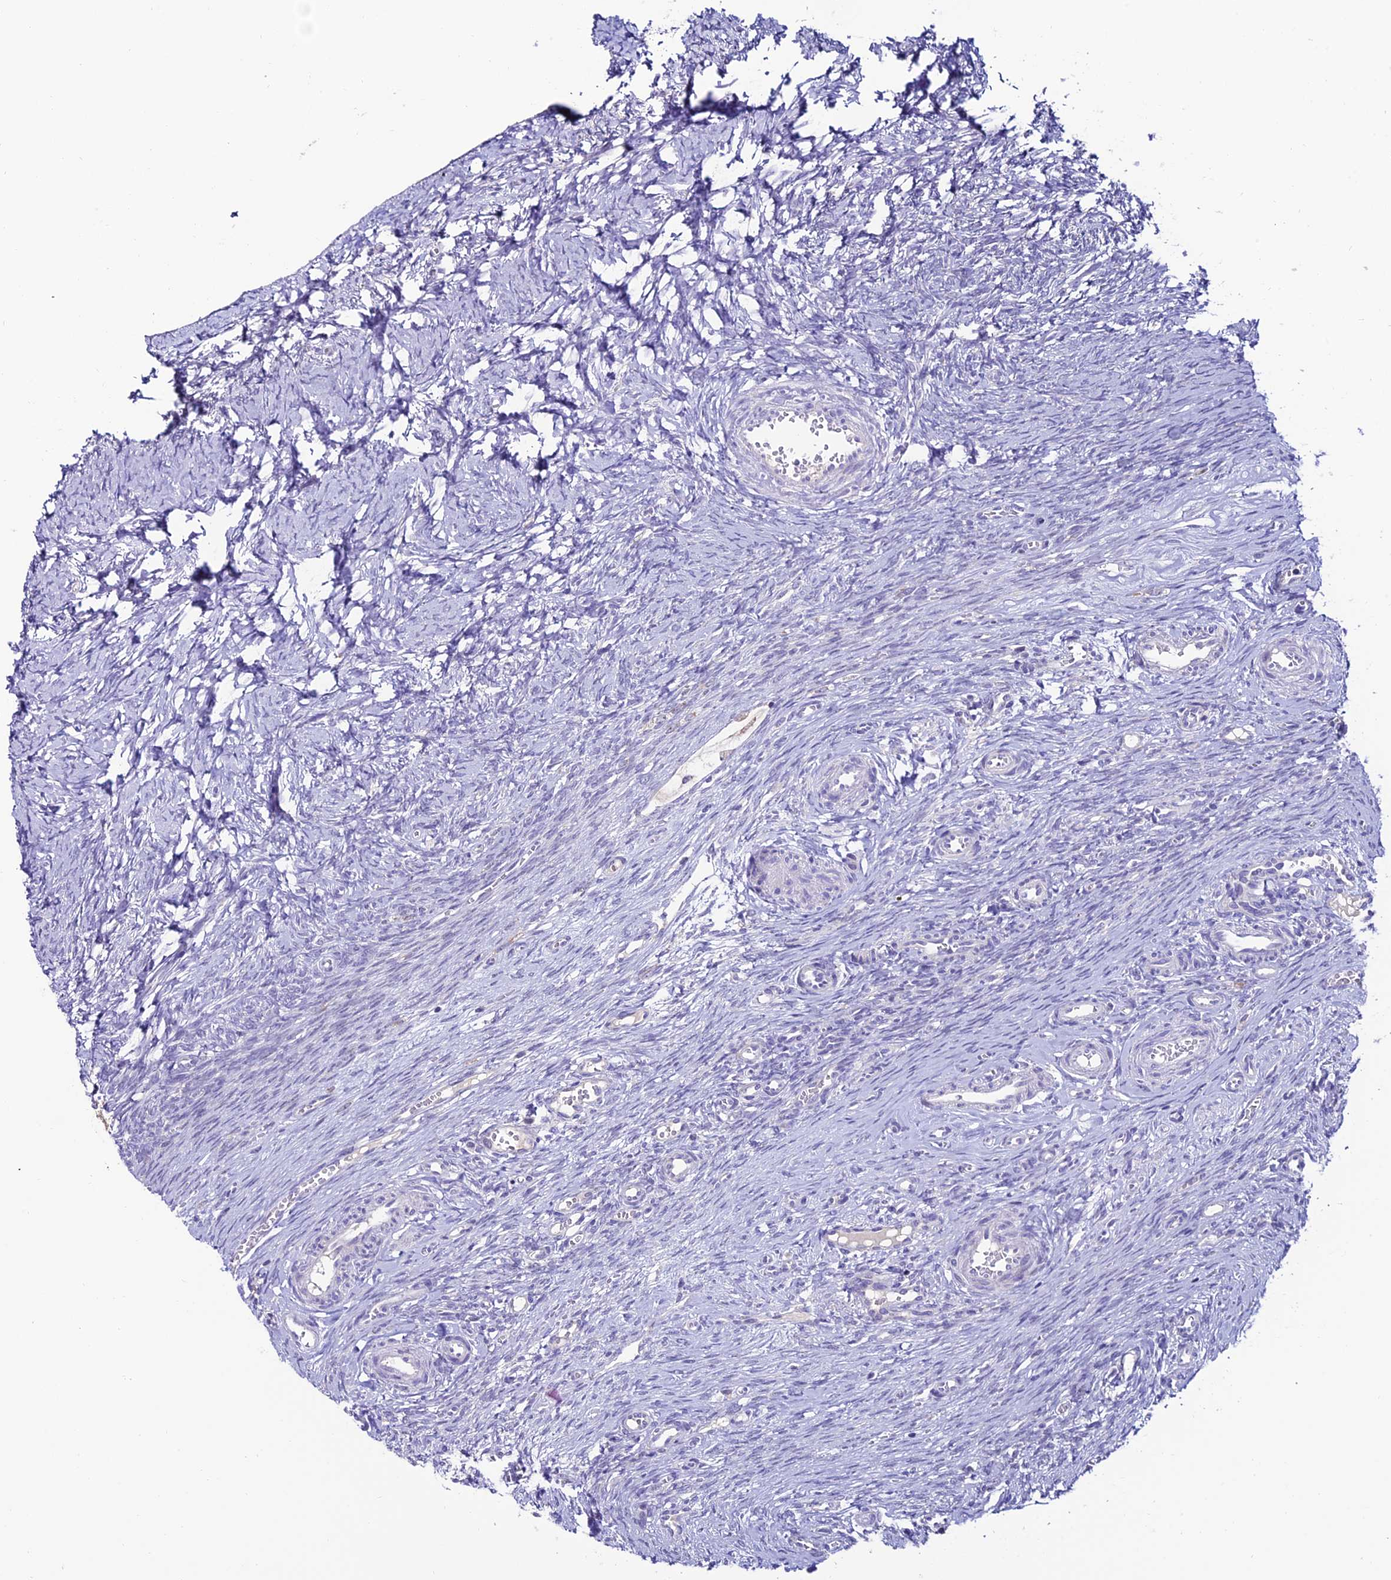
{"staining": {"intensity": "negative", "quantity": "none", "location": "none"}, "tissue": "ovary", "cell_type": "Ovarian stroma cells", "image_type": "normal", "snomed": [{"axis": "morphology", "description": "Adenocarcinoma, NOS"}, {"axis": "topography", "description": "Endometrium"}], "caption": "This photomicrograph is of unremarkable ovary stained with immunohistochemistry (IHC) to label a protein in brown with the nuclei are counter-stained blue. There is no staining in ovarian stroma cells.", "gene": "SLC10A1", "patient": {"sex": "female", "age": 32}}